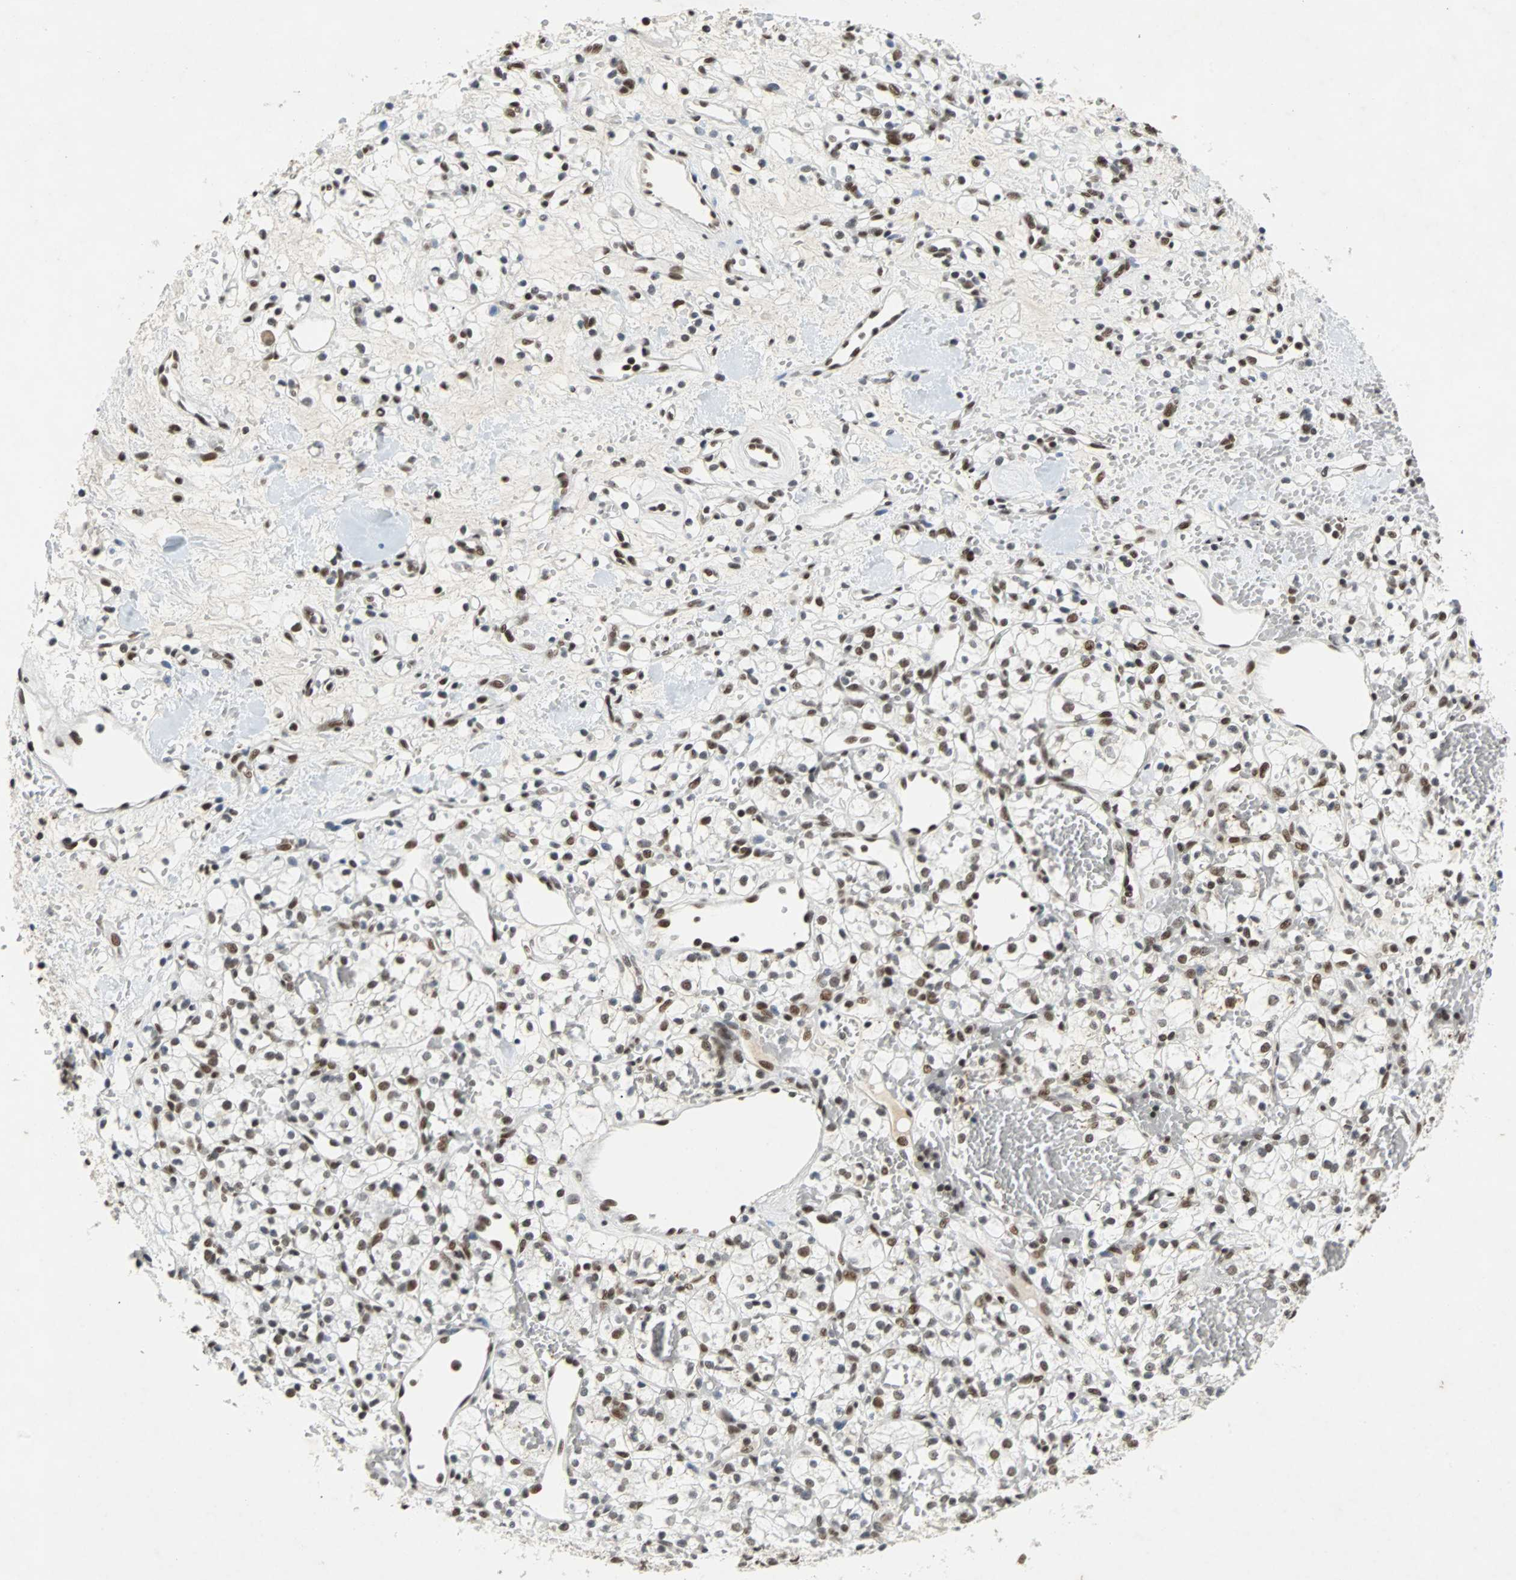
{"staining": {"intensity": "moderate", "quantity": ">75%", "location": "nuclear"}, "tissue": "renal cancer", "cell_type": "Tumor cells", "image_type": "cancer", "snomed": [{"axis": "morphology", "description": "Adenocarcinoma, NOS"}, {"axis": "topography", "description": "Kidney"}], "caption": "Immunohistochemical staining of human renal cancer (adenocarcinoma) reveals medium levels of moderate nuclear positivity in approximately >75% of tumor cells. (DAB (3,3'-diaminobenzidine) IHC, brown staining for protein, blue staining for nuclei).", "gene": "GATAD2A", "patient": {"sex": "female", "age": 60}}